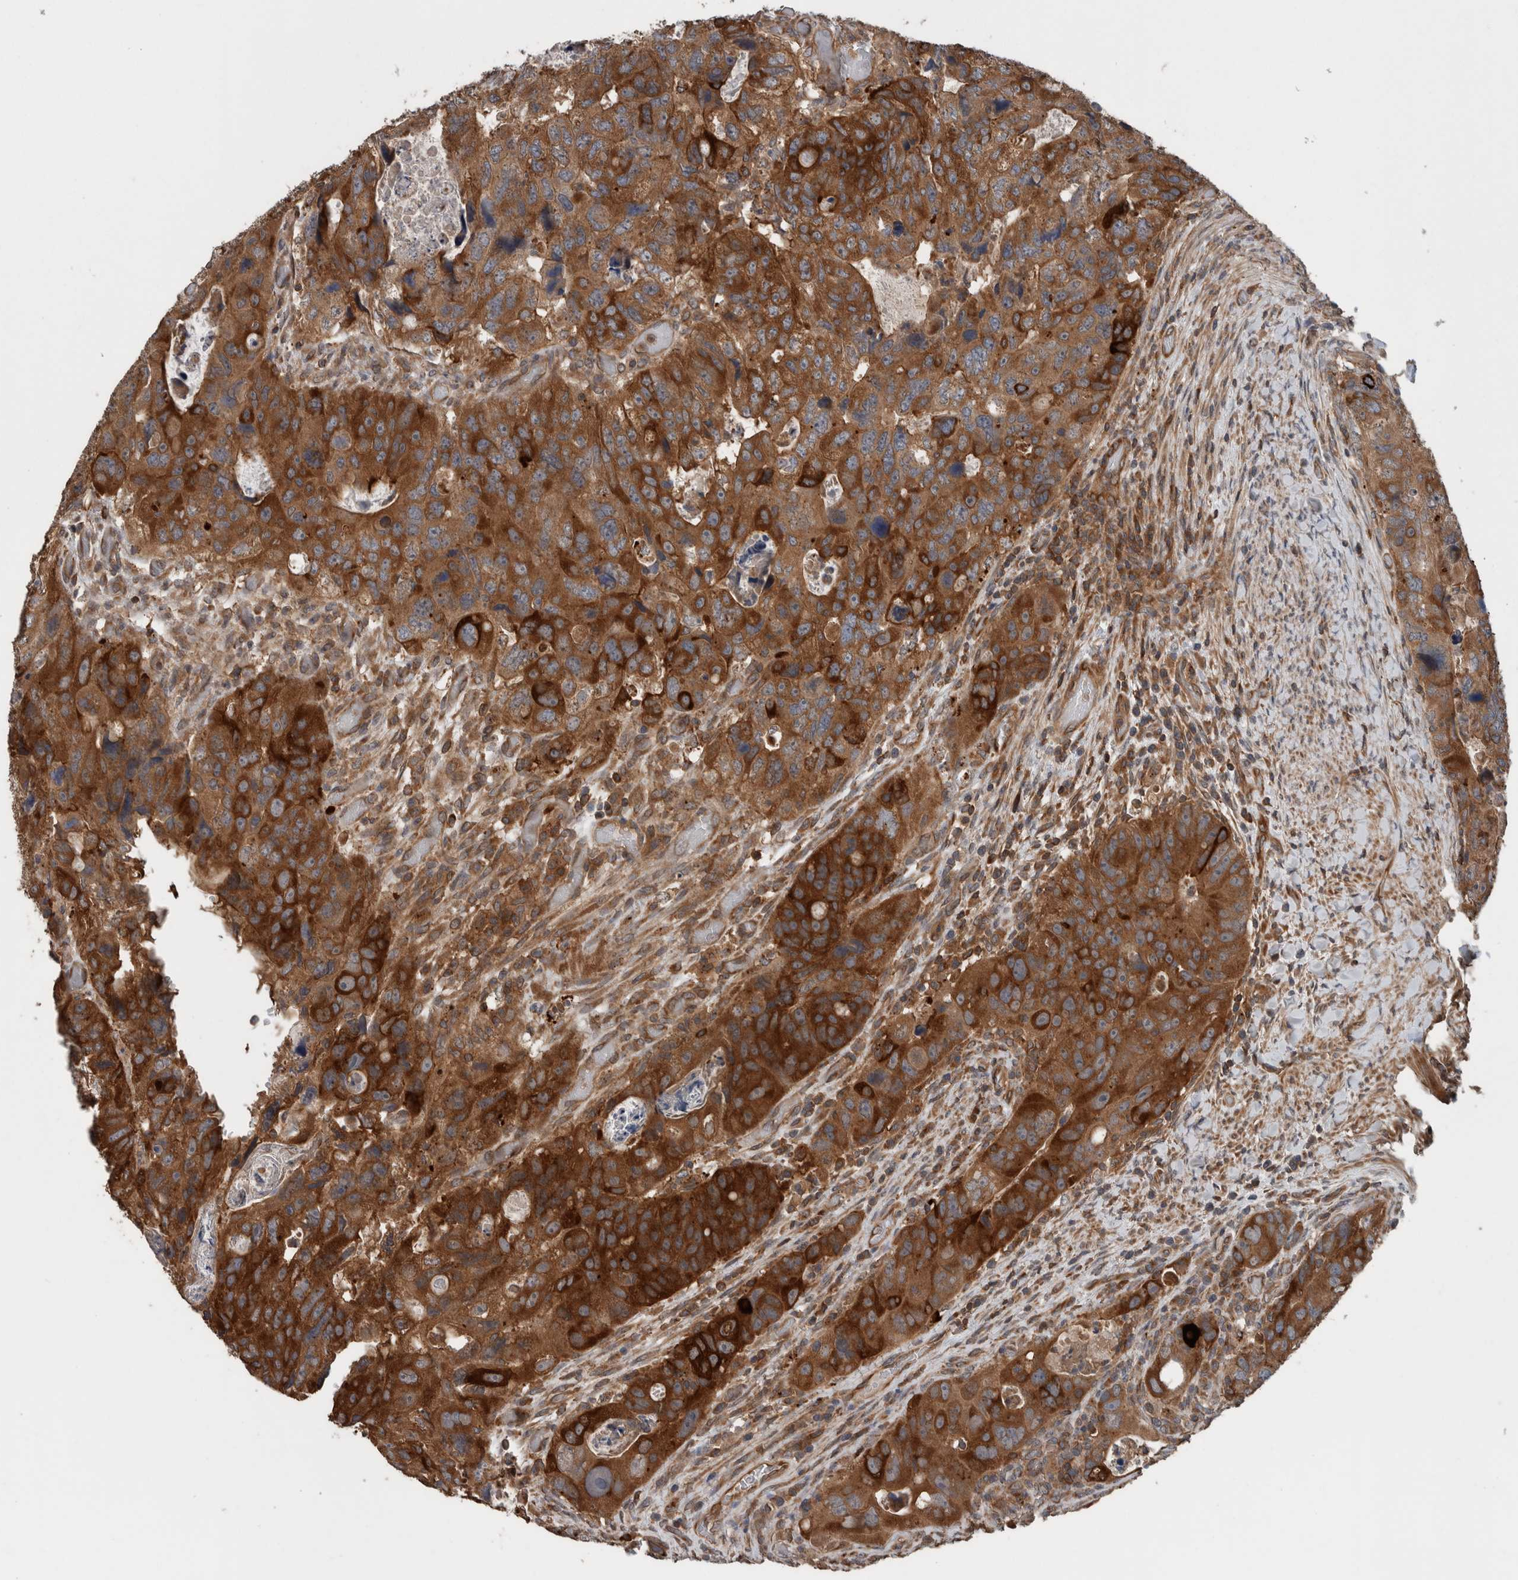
{"staining": {"intensity": "strong", "quantity": ">75%", "location": "cytoplasmic/membranous"}, "tissue": "colorectal cancer", "cell_type": "Tumor cells", "image_type": "cancer", "snomed": [{"axis": "morphology", "description": "Adenocarcinoma, NOS"}, {"axis": "topography", "description": "Rectum"}], "caption": "Tumor cells show strong cytoplasmic/membranous expression in about >75% of cells in colorectal cancer.", "gene": "RIOK3", "patient": {"sex": "male", "age": 59}}